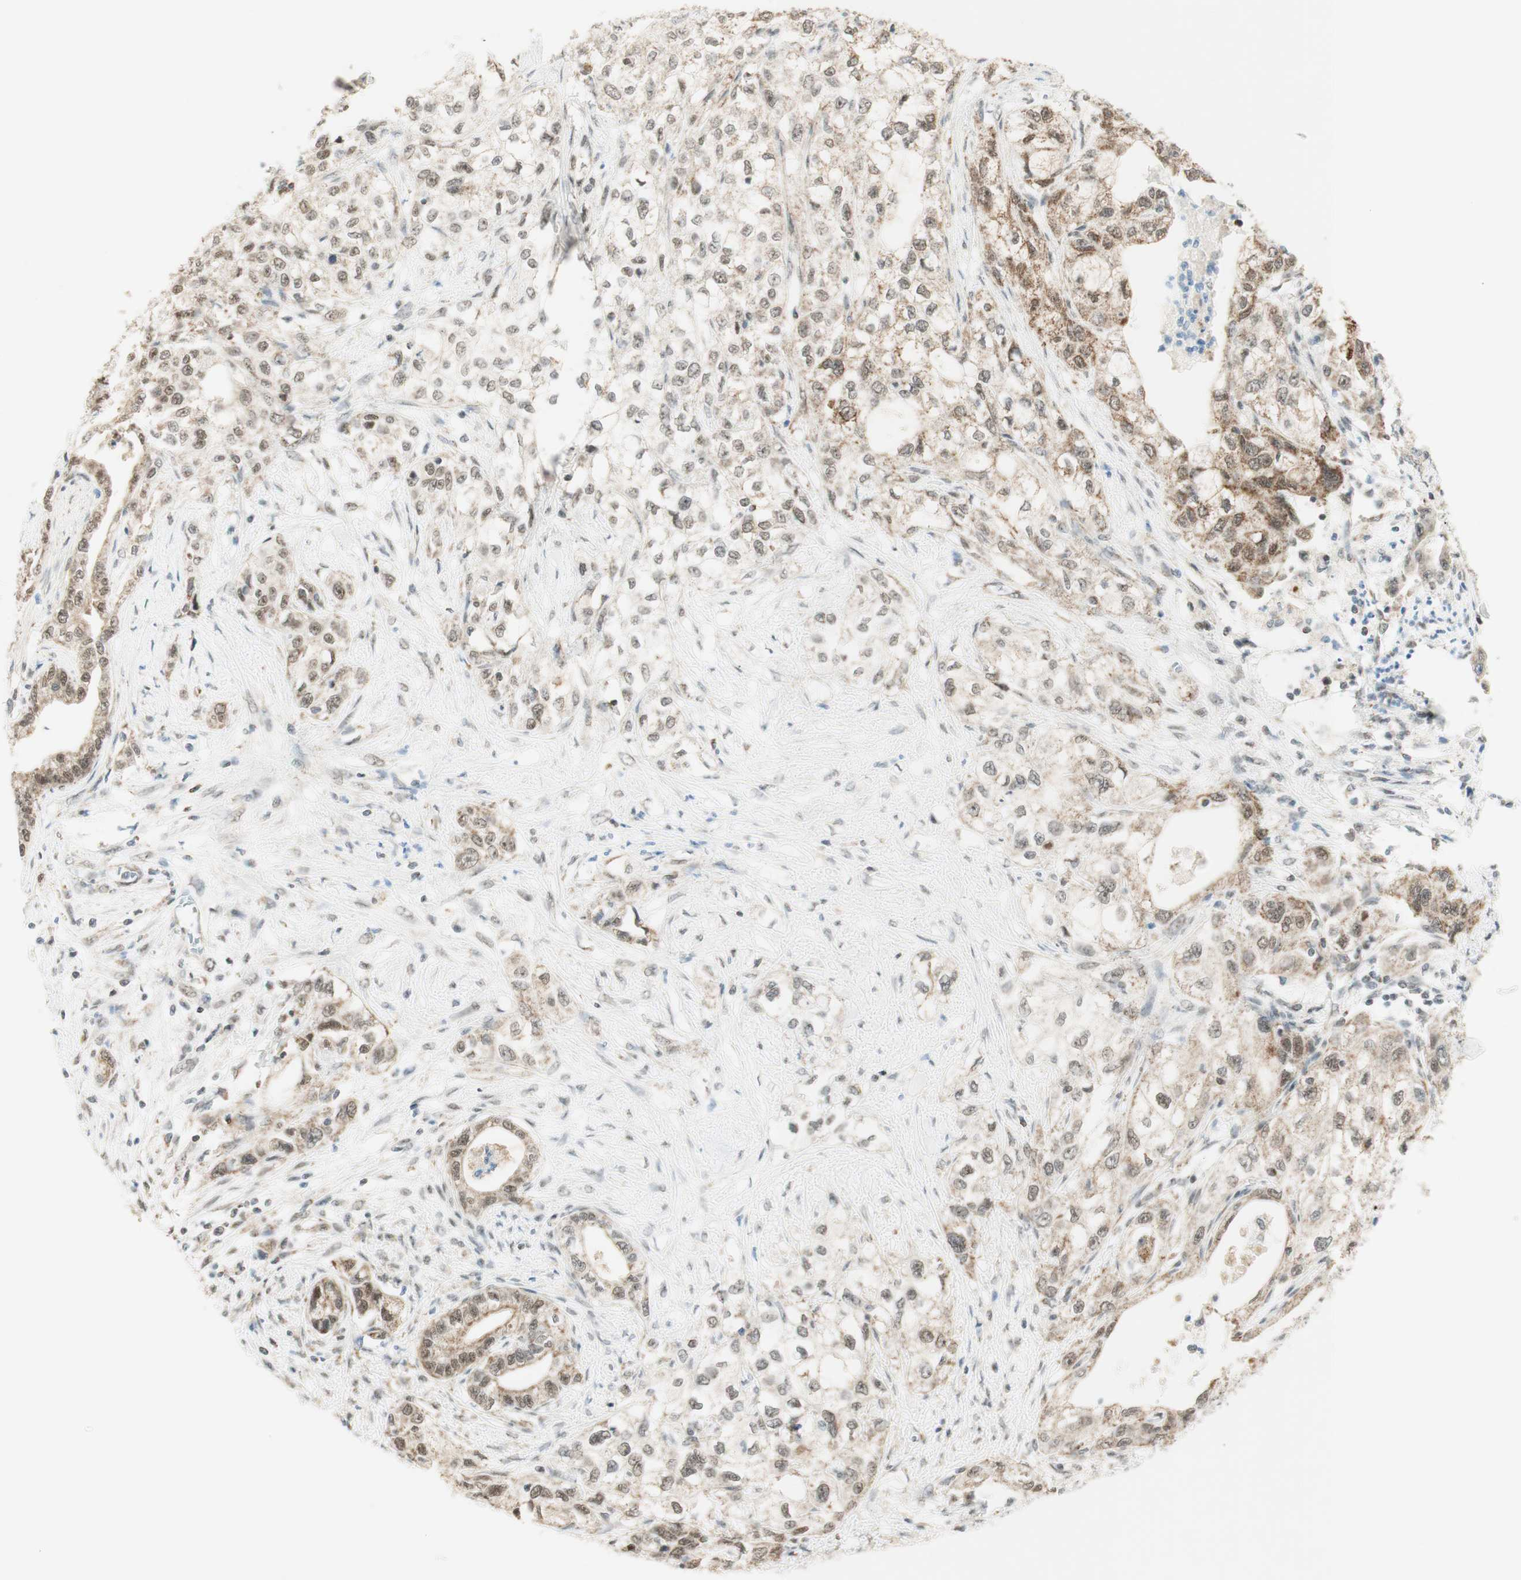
{"staining": {"intensity": "weak", "quantity": ">75%", "location": "cytoplasmic/membranous,nuclear"}, "tissue": "pancreatic cancer", "cell_type": "Tumor cells", "image_type": "cancer", "snomed": [{"axis": "morphology", "description": "Adenocarcinoma, NOS"}, {"axis": "topography", "description": "Pancreas"}], "caption": "Tumor cells demonstrate low levels of weak cytoplasmic/membranous and nuclear staining in approximately >75% of cells in human adenocarcinoma (pancreatic). The staining is performed using DAB brown chromogen to label protein expression. The nuclei are counter-stained blue using hematoxylin.", "gene": "ZNF782", "patient": {"sex": "female", "age": 70}}